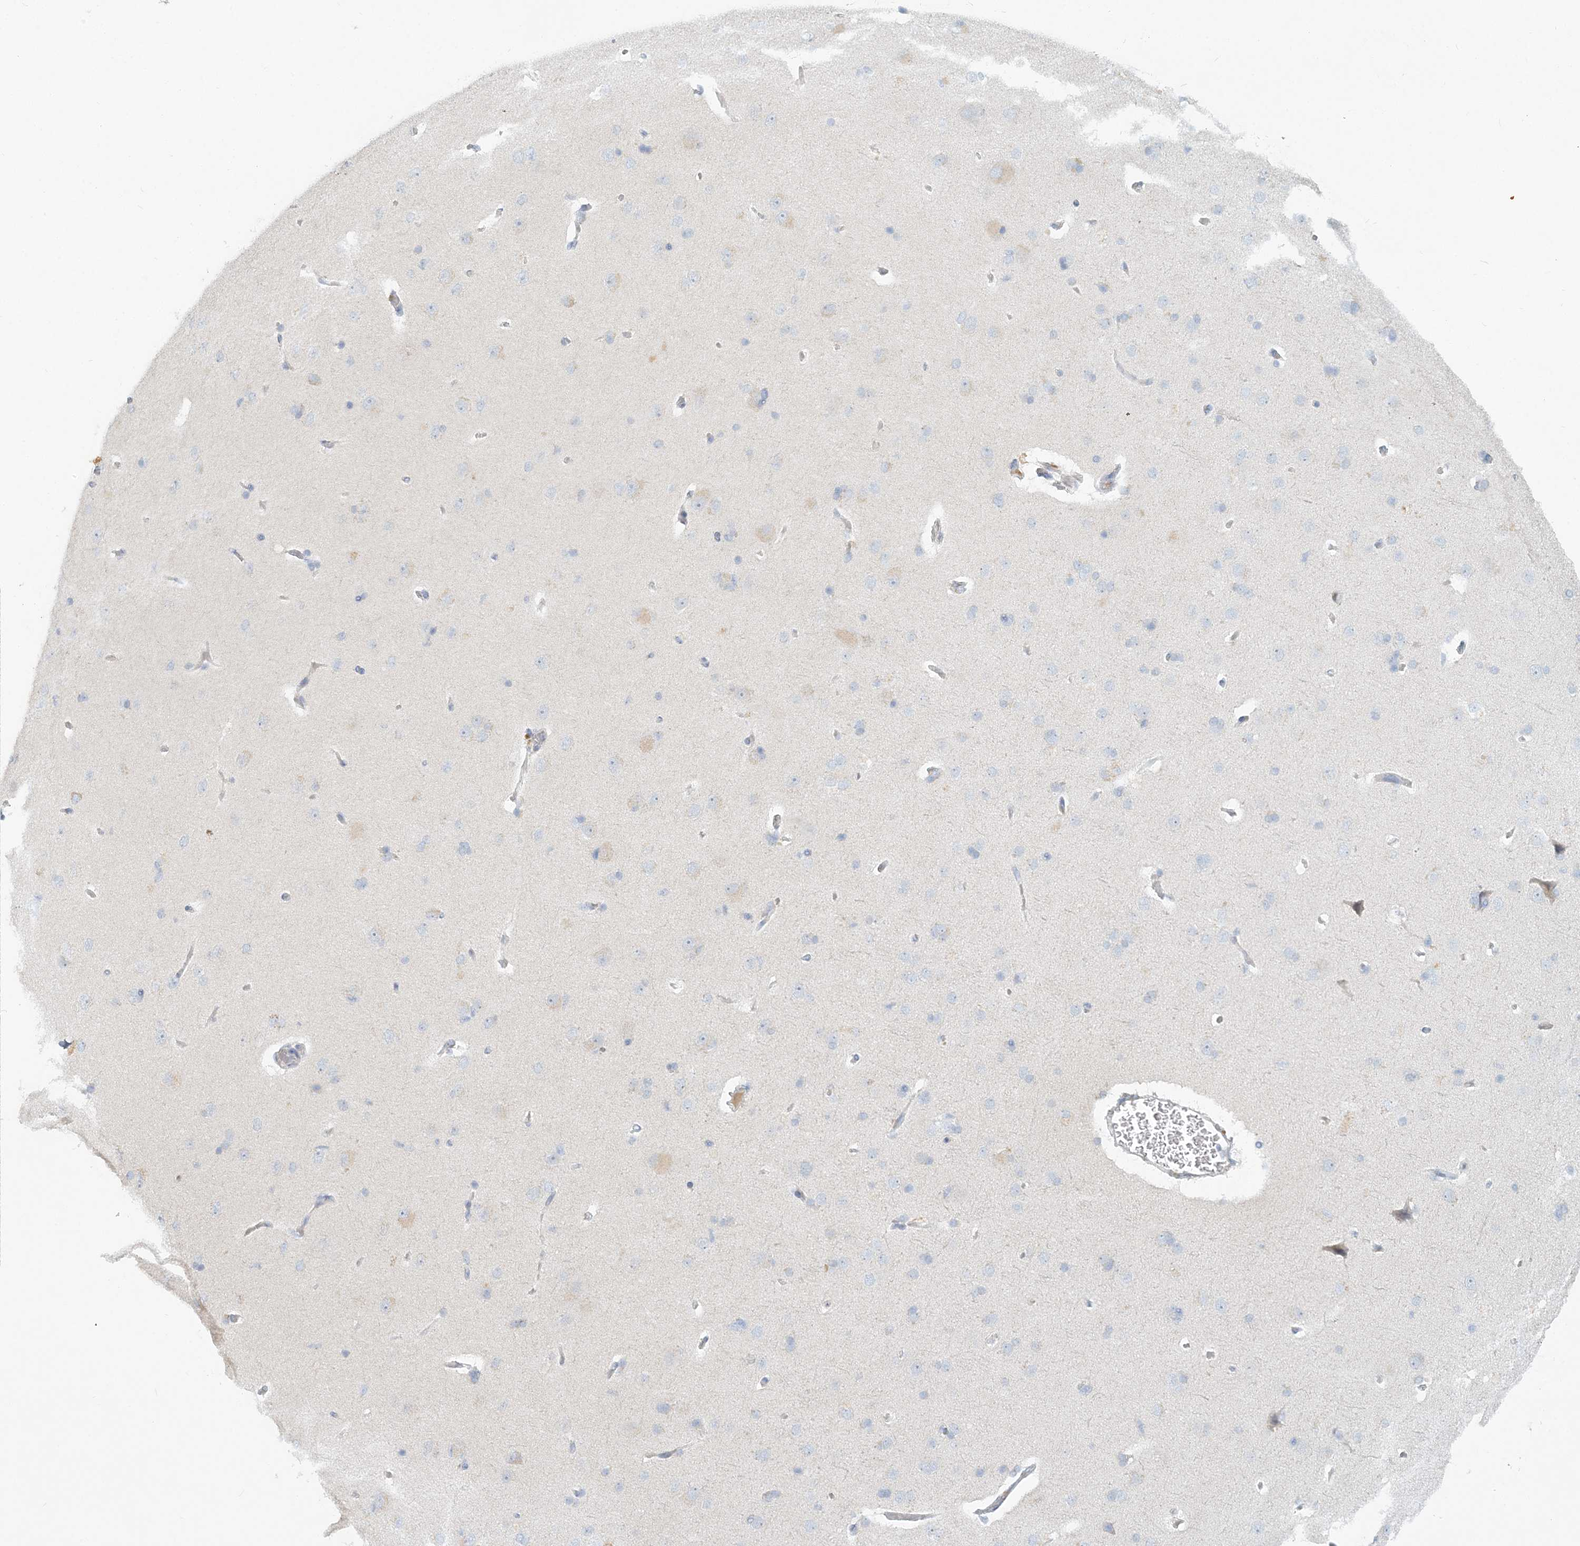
{"staining": {"intensity": "negative", "quantity": "none", "location": "none"}, "tissue": "cerebral cortex", "cell_type": "Endothelial cells", "image_type": "normal", "snomed": [{"axis": "morphology", "description": "Normal tissue, NOS"}, {"axis": "topography", "description": "Cerebral cortex"}], "caption": "DAB immunohistochemical staining of benign cerebral cortex demonstrates no significant positivity in endothelial cells.", "gene": "NAA11", "patient": {"sex": "male", "age": 62}}